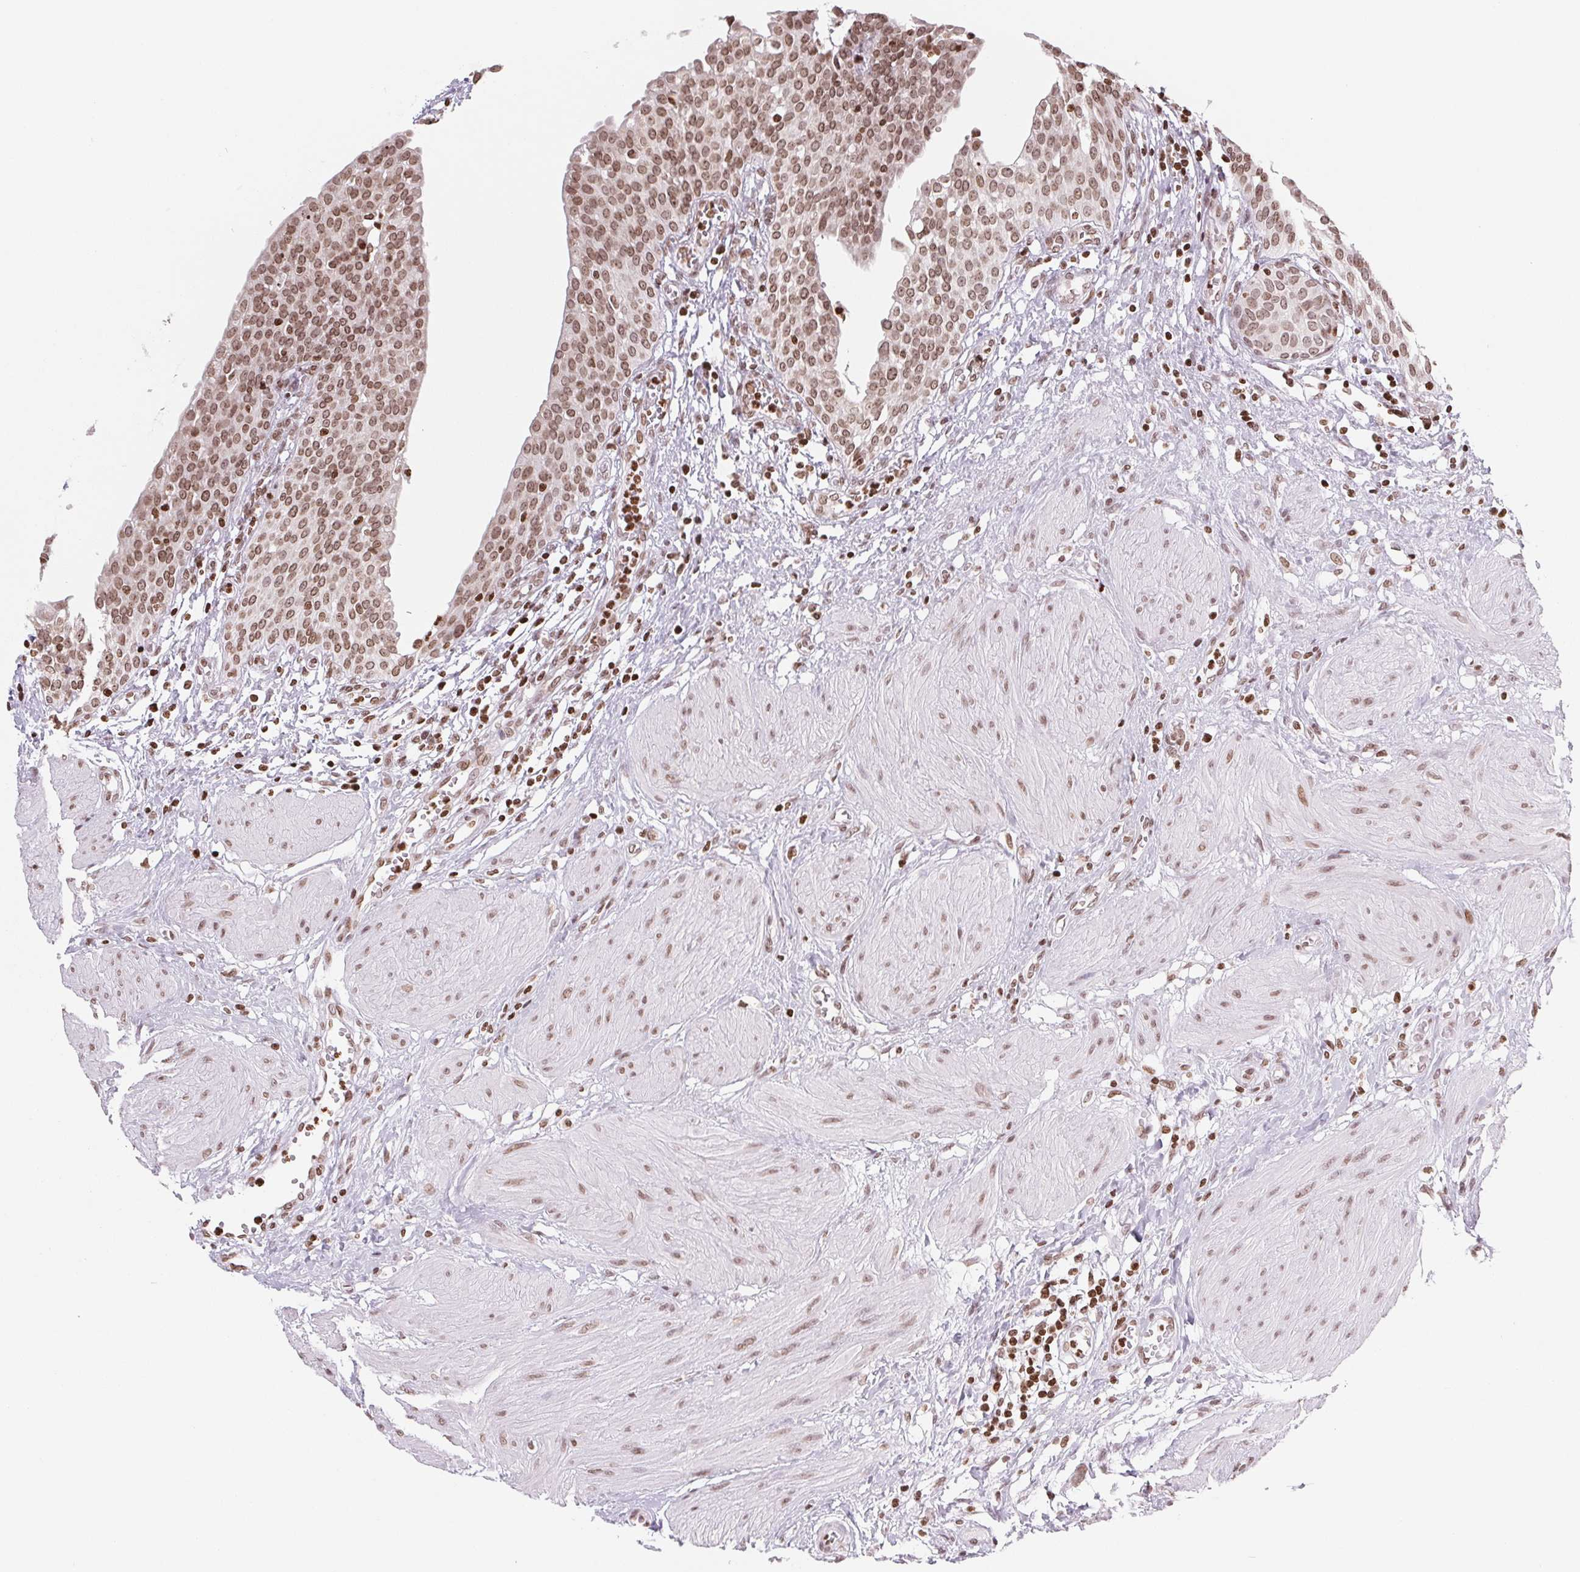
{"staining": {"intensity": "moderate", "quantity": ">75%", "location": "cytoplasmic/membranous,nuclear"}, "tissue": "urinary bladder", "cell_type": "Urothelial cells", "image_type": "normal", "snomed": [{"axis": "morphology", "description": "Normal tissue, NOS"}, {"axis": "topography", "description": "Urinary bladder"}], "caption": "Brown immunohistochemical staining in normal human urinary bladder reveals moderate cytoplasmic/membranous,nuclear positivity in approximately >75% of urothelial cells.", "gene": "SMIM12", "patient": {"sex": "male", "age": 55}}